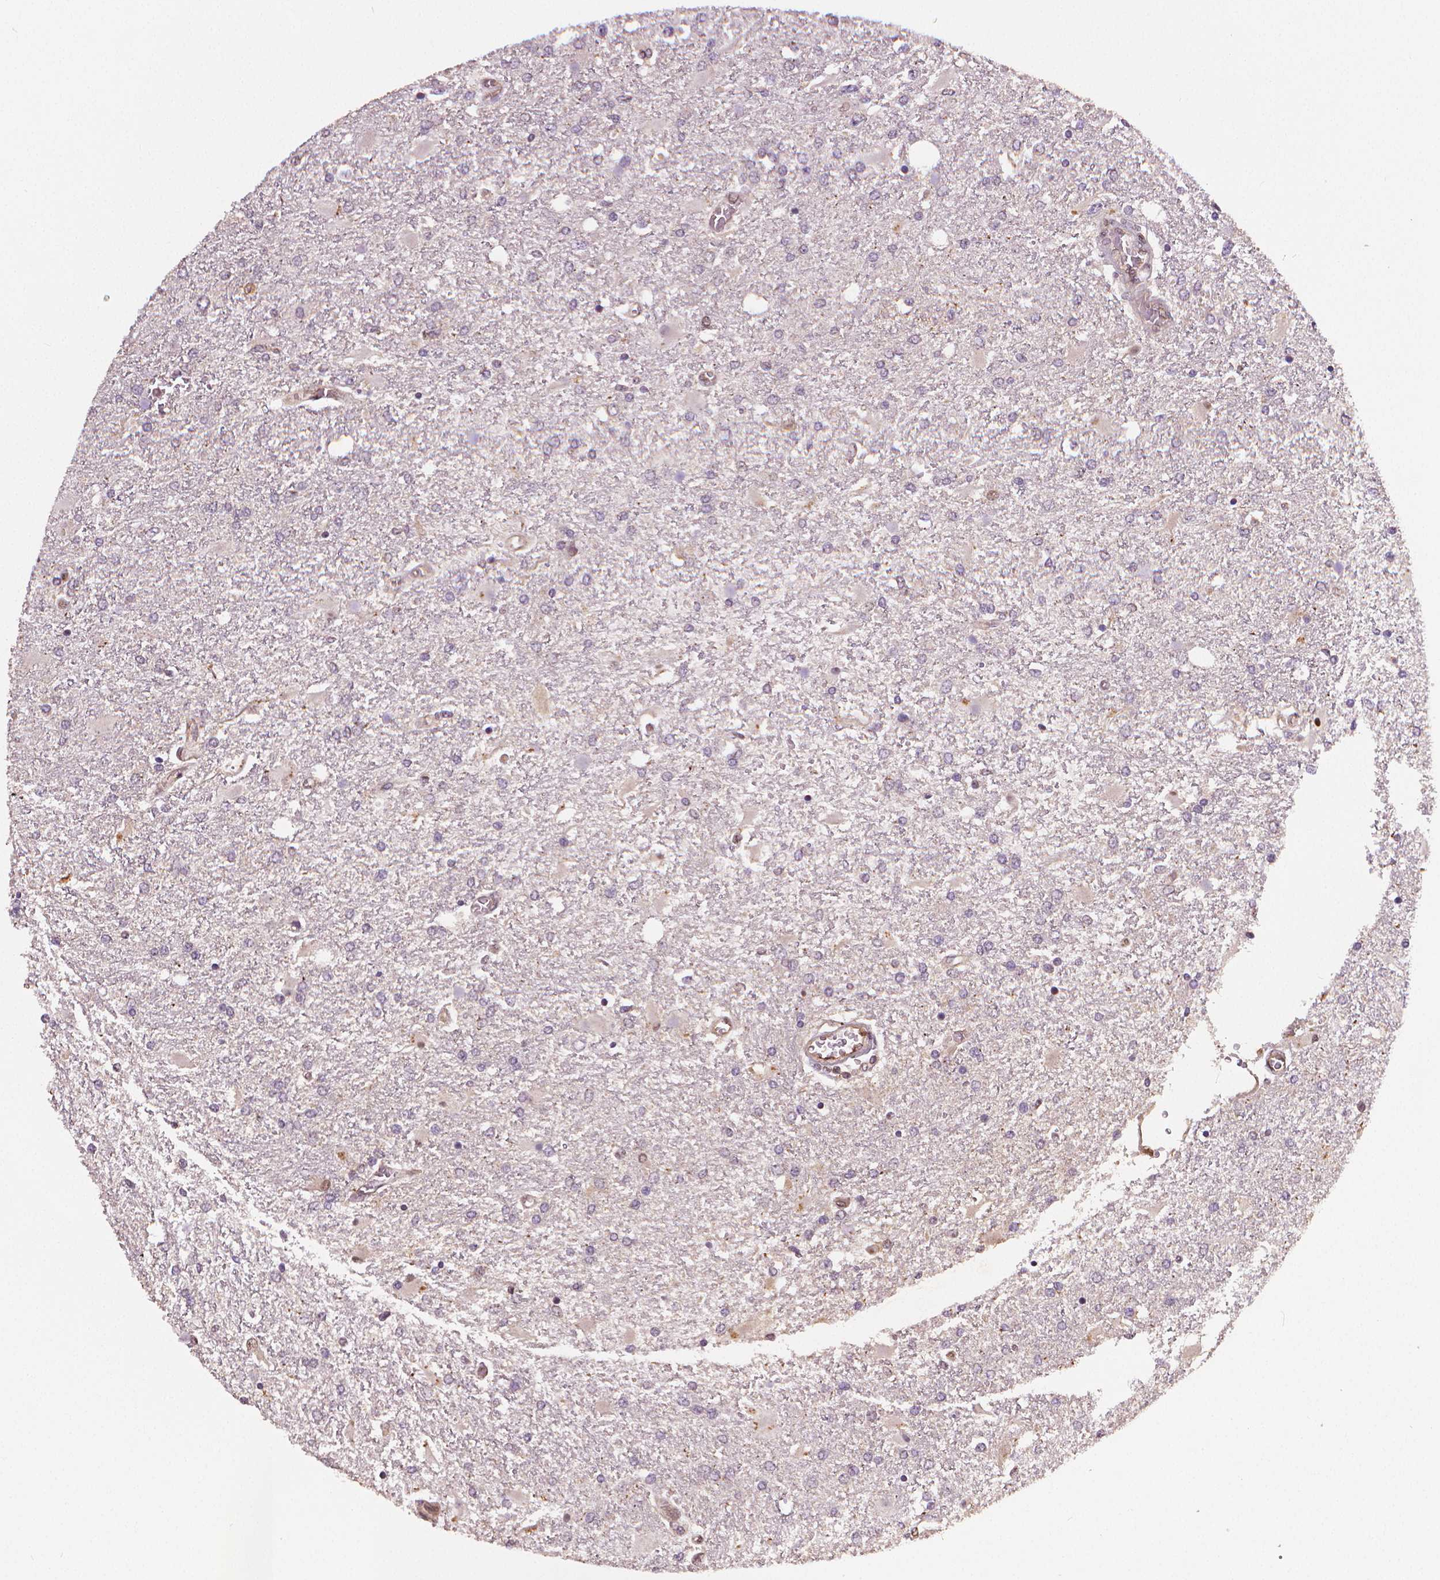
{"staining": {"intensity": "negative", "quantity": "none", "location": "none"}, "tissue": "glioma", "cell_type": "Tumor cells", "image_type": "cancer", "snomed": [{"axis": "morphology", "description": "Glioma, malignant, High grade"}, {"axis": "topography", "description": "Cerebral cortex"}], "caption": "Malignant glioma (high-grade) stained for a protein using immunohistochemistry (IHC) demonstrates no staining tumor cells.", "gene": "STAT3", "patient": {"sex": "male", "age": 79}}